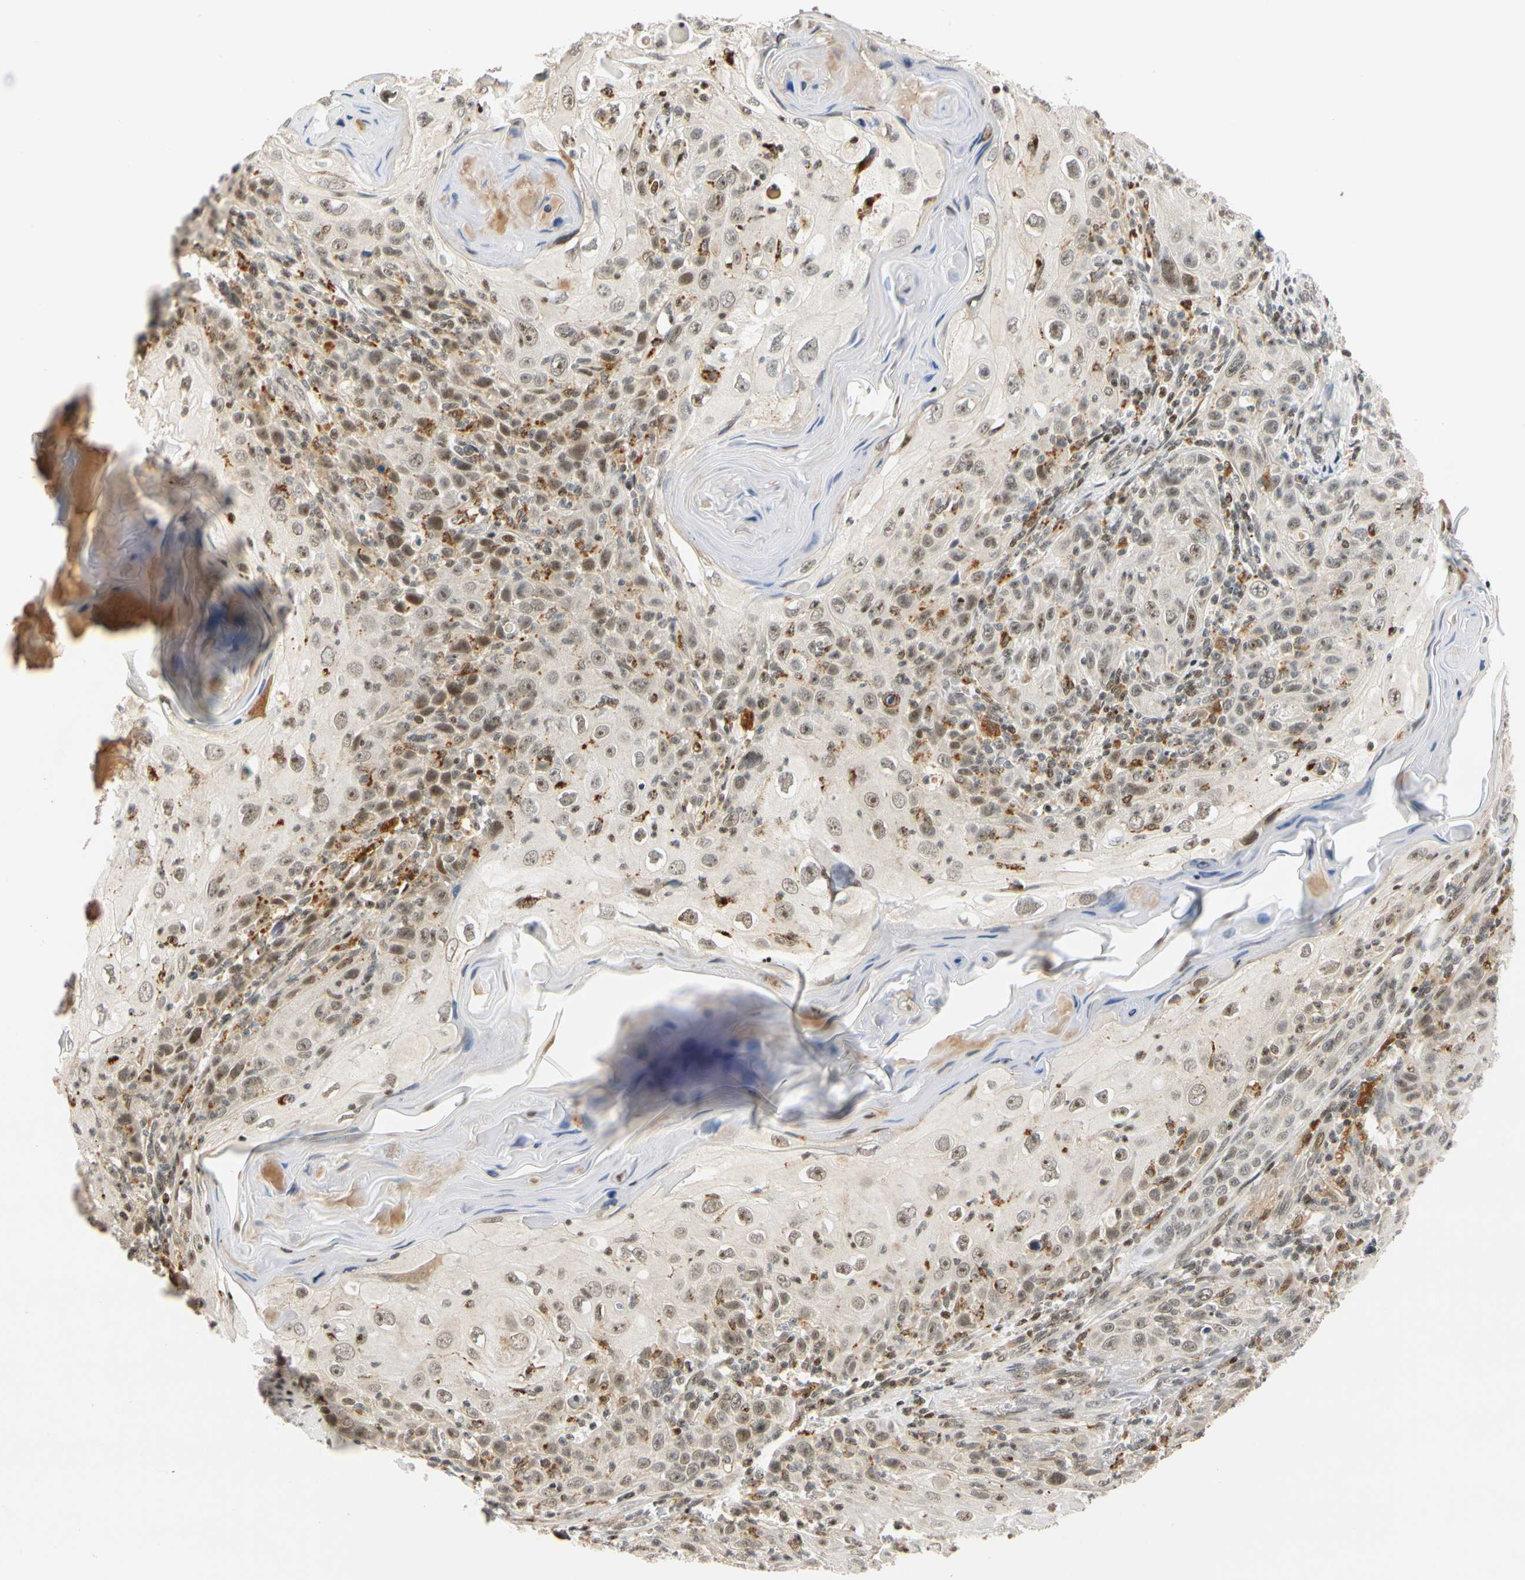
{"staining": {"intensity": "weak", "quantity": "<25%", "location": "nuclear"}, "tissue": "skin cancer", "cell_type": "Tumor cells", "image_type": "cancer", "snomed": [{"axis": "morphology", "description": "Squamous cell carcinoma, NOS"}, {"axis": "topography", "description": "Skin"}], "caption": "IHC photomicrograph of neoplastic tissue: human skin squamous cell carcinoma stained with DAB (3,3'-diaminobenzidine) shows no significant protein expression in tumor cells.", "gene": "CDK7", "patient": {"sex": "female", "age": 88}}